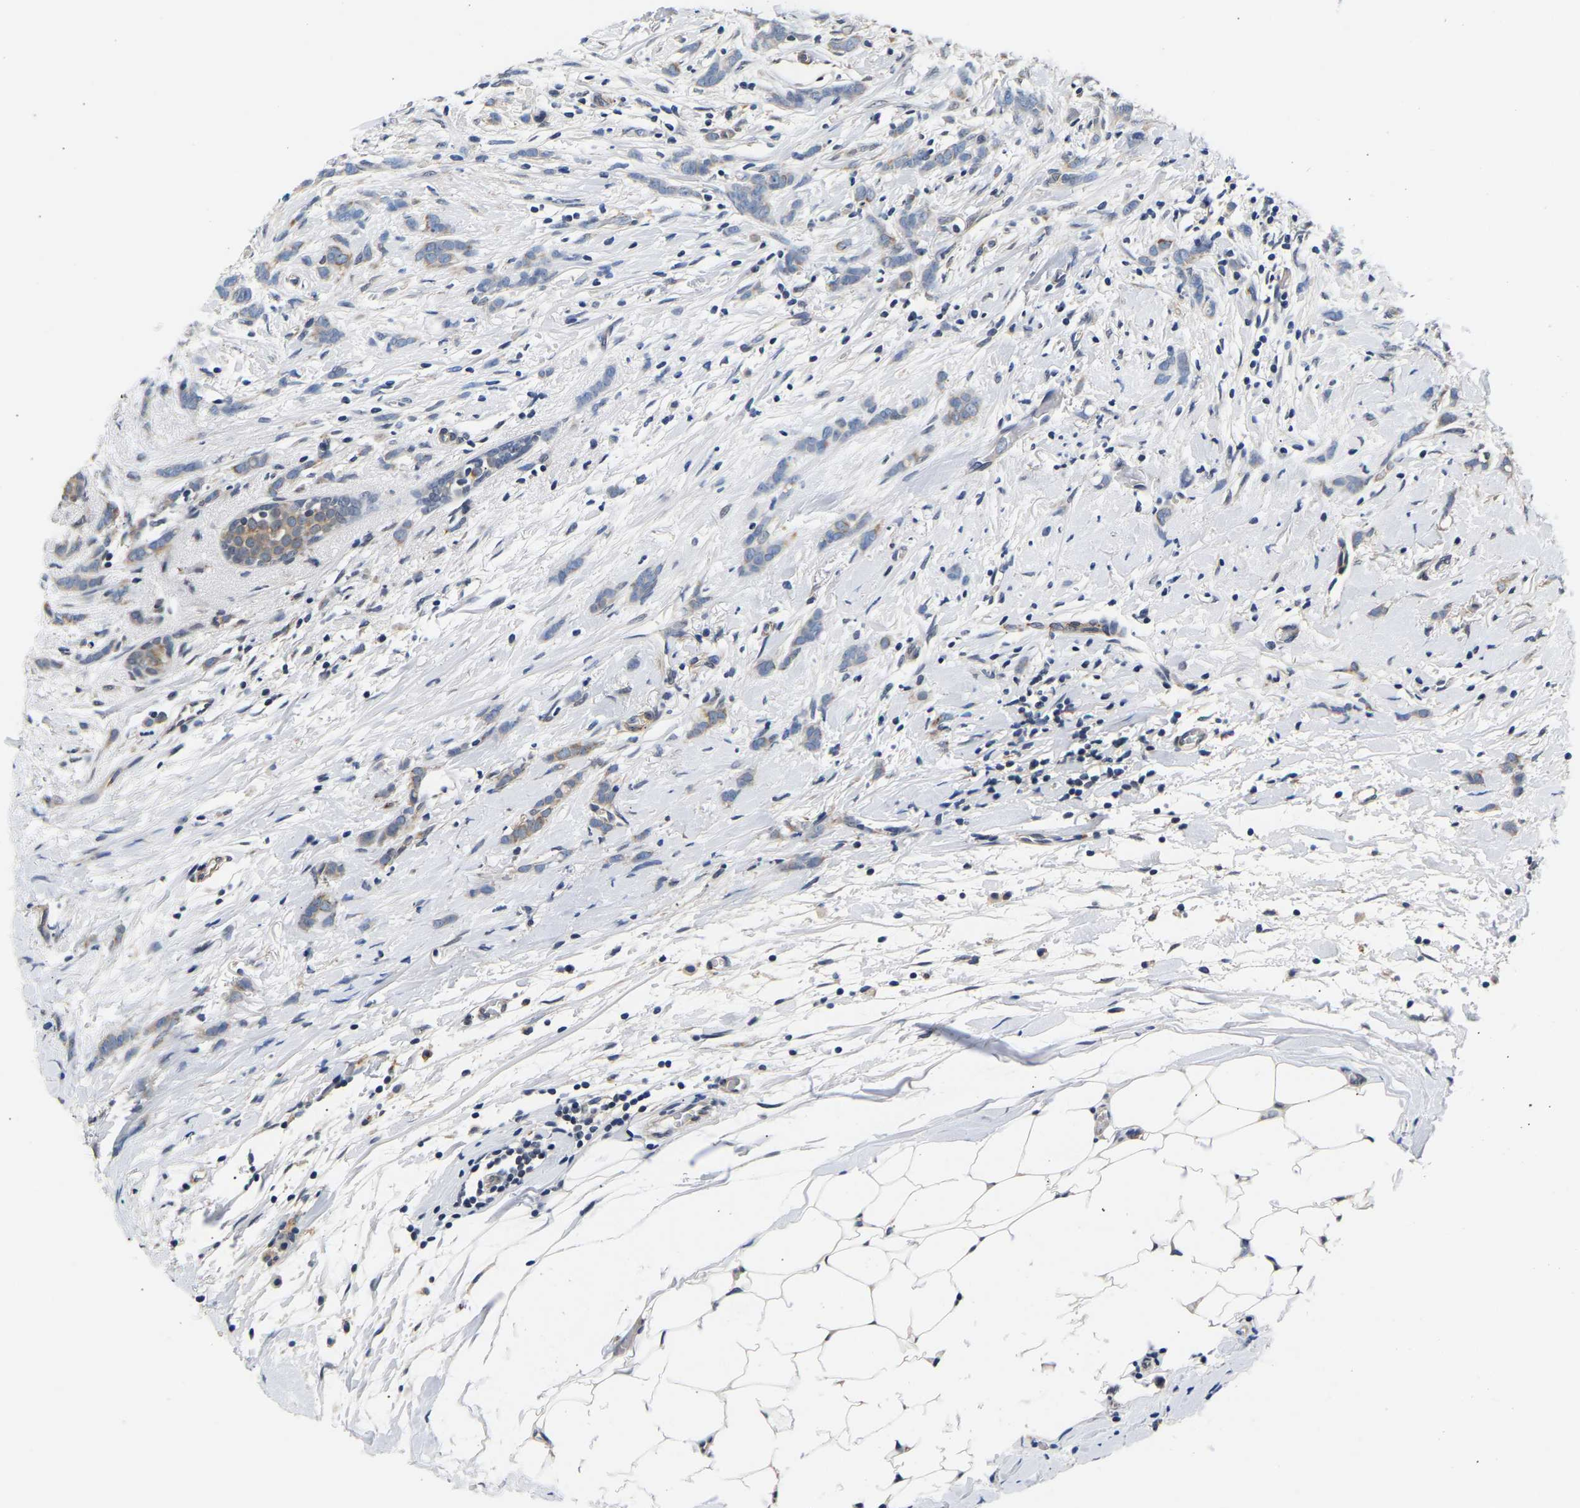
{"staining": {"intensity": "weak", "quantity": "<25%", "location": "cytoplasmic/membranous"}, "tissue": "breast cancer", "cell_type": "Tumor cells", "image_type": "cancer", "snomed": [{"axis": "morphology", "description": "Lobular carcinoma, in situ"}, {"axis": "morphology", "description": "Lobular carcinoma"}, {"axis": "topography", "description": "Breast"}], "caption": "An immunohistochemistry image of lobular carcinoma in situ (breast) is shown. There is no staining in tumor cells of lobular carcinoma in situ (breast).", "gene": "METTL16", "patient": {"sex": "female", "age": 41}}